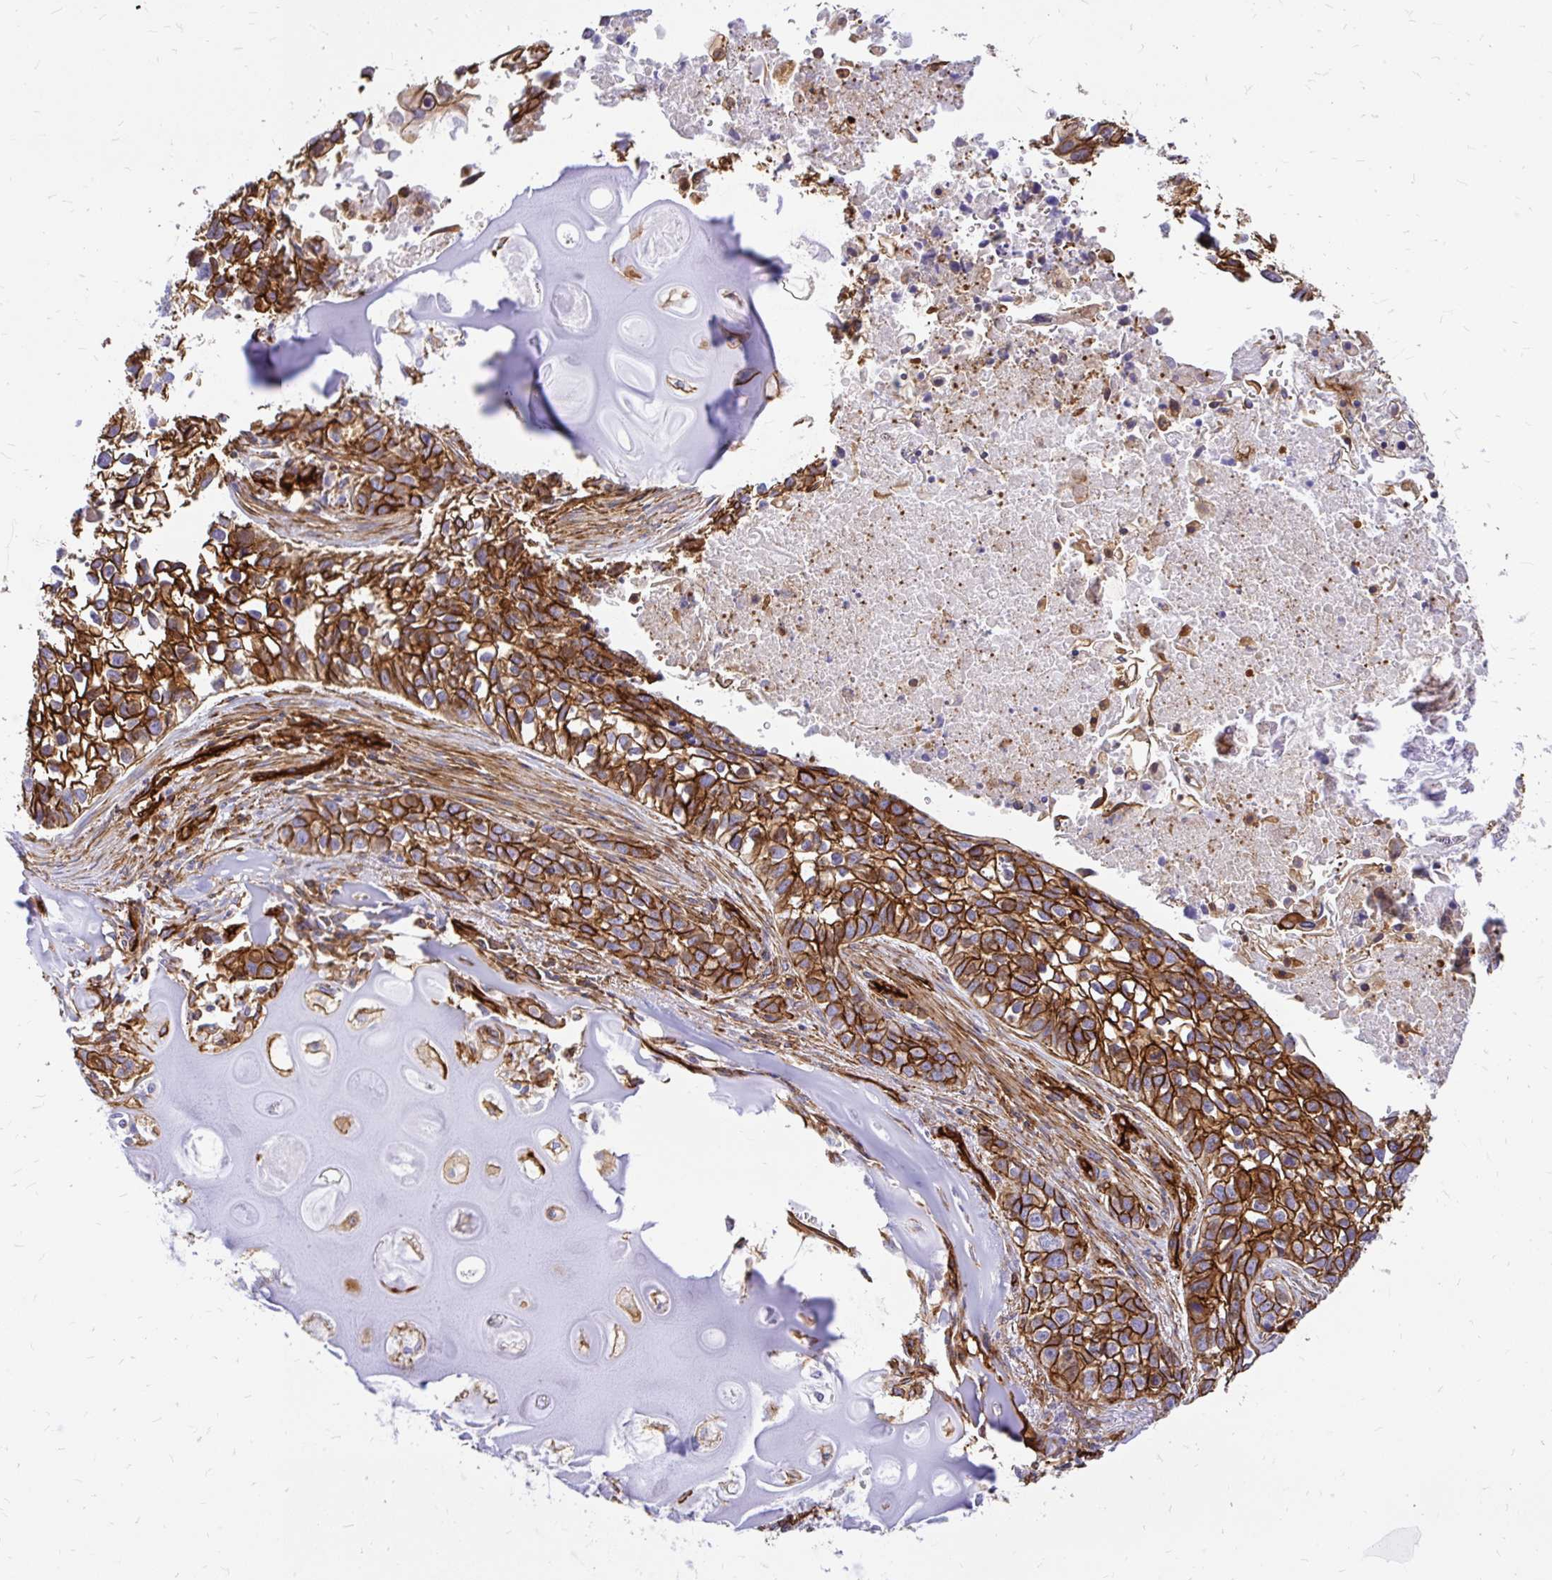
{"staining": {"intensity": "strong", "quantity": ">75%", "location": "cytoplasmic/membranous"}, "tissue": "lung cancer", "cell_type": "Tumor cells", "image_type": "cancer", "snomed": [{"axis": "morphology", "description": "Squamous cell carcinoma, NOS"}, {"axis": "topography", "description": "Lung"}], "caption": "Immunohistochemistry staining of lung cancer, which displays high levels of strong cytoplasmic/membranous positivity in approximately >75% of tumor cells indicating strong cytoplasmic/membranous protein staining. The staining was performed using DAB (3,3'-diaminobenzidine) (brown) for protein detection and nuclei were counterstained in hematoxylin (blue).", "gene": "MAP1LC3B", "patient": {"sex": "male", "age": 74}}